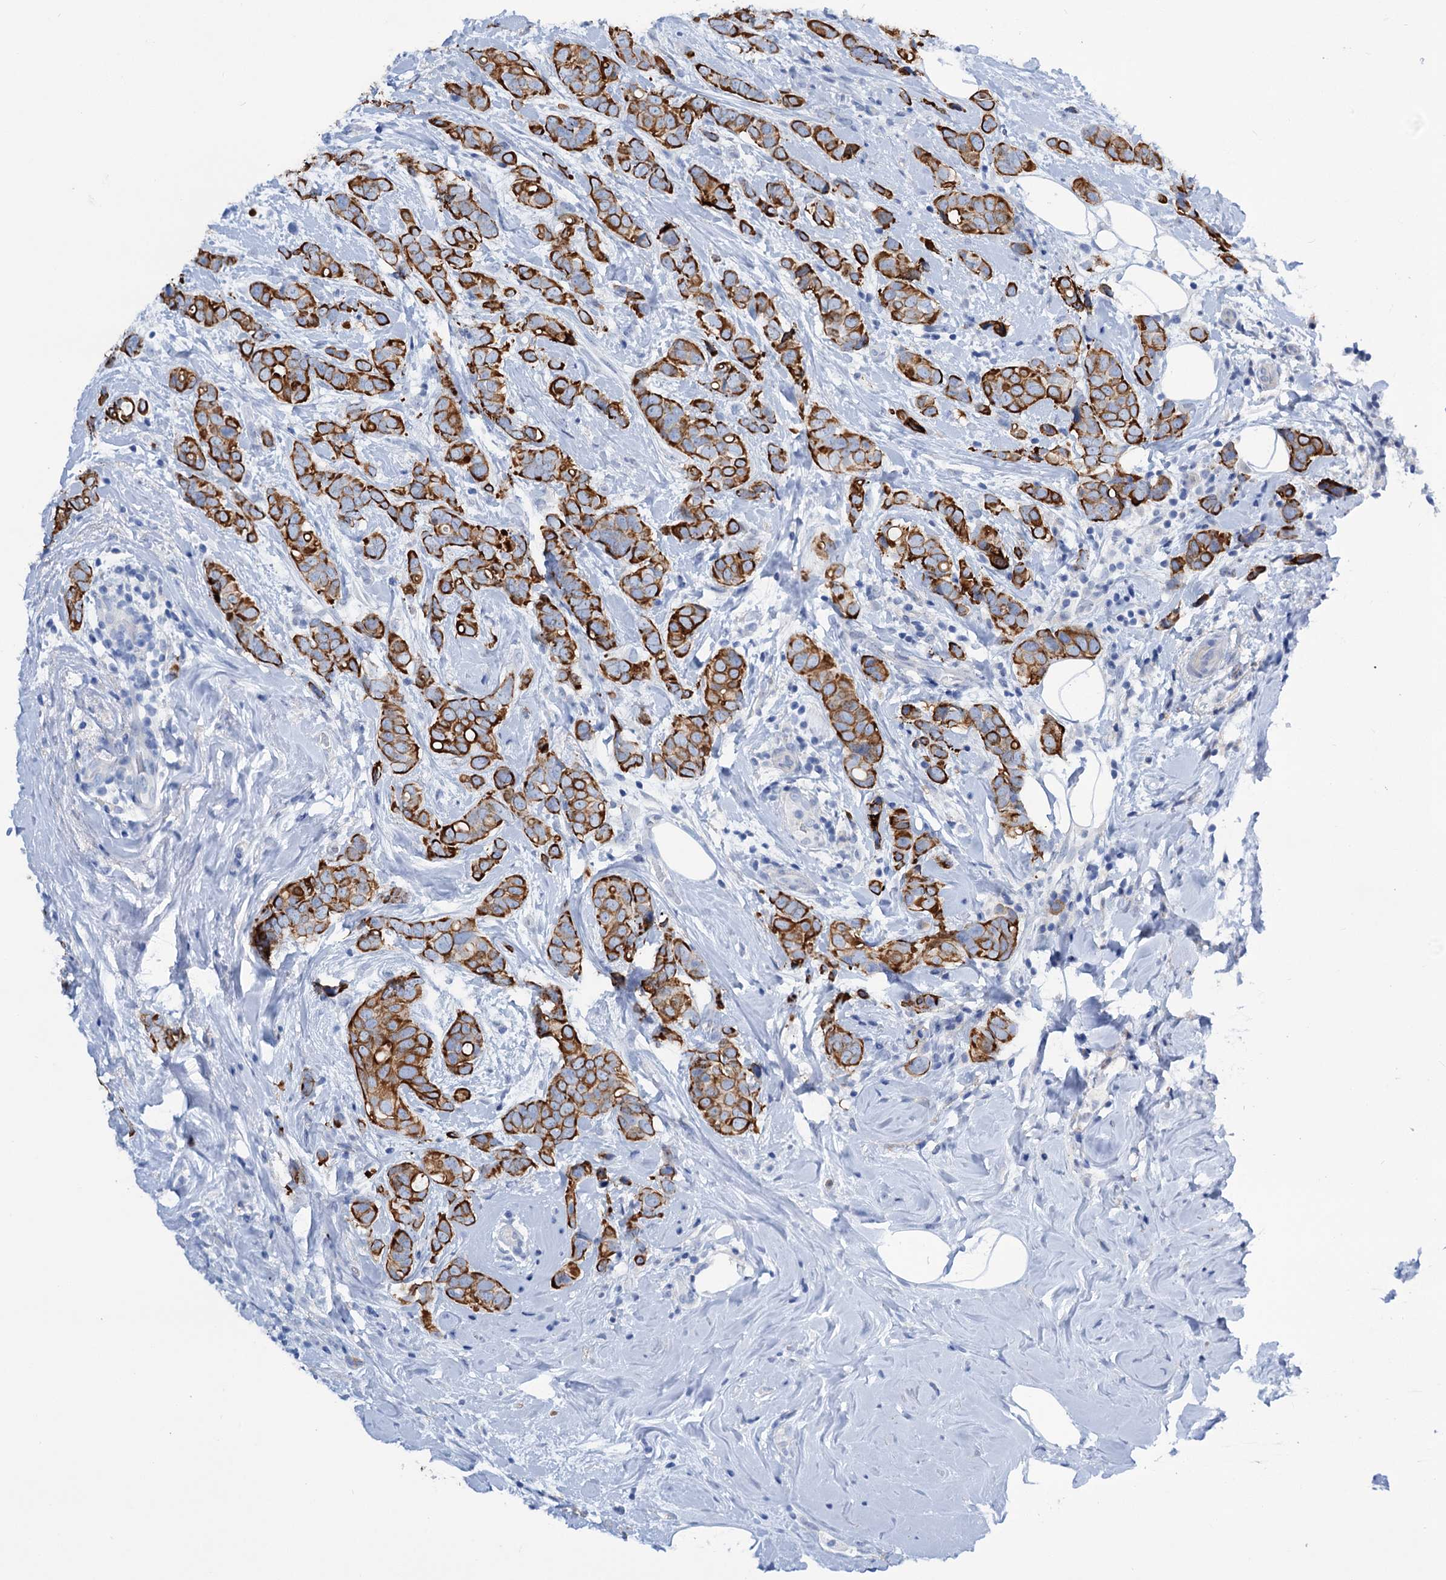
{"staining": {"intensity": "strong", "quantity": ">75%", "location": "cytoplasmic/membranous"}, "tissue": "breast cancer", "cell_type": "Tumor cells", "image_type": "cancer", "snomed": [{"axis": "morphology", "description": "Lobular carcinoma"}, {"axis": "topography", "description": "Breast"}], "caption": "Protein staining of breast cancer tissue displays strong cytoplasmic/membranous positivity in about >75% of tumor cells.", "gene": "FAAP20", "patient": {"sex": "female", "age": 51}}